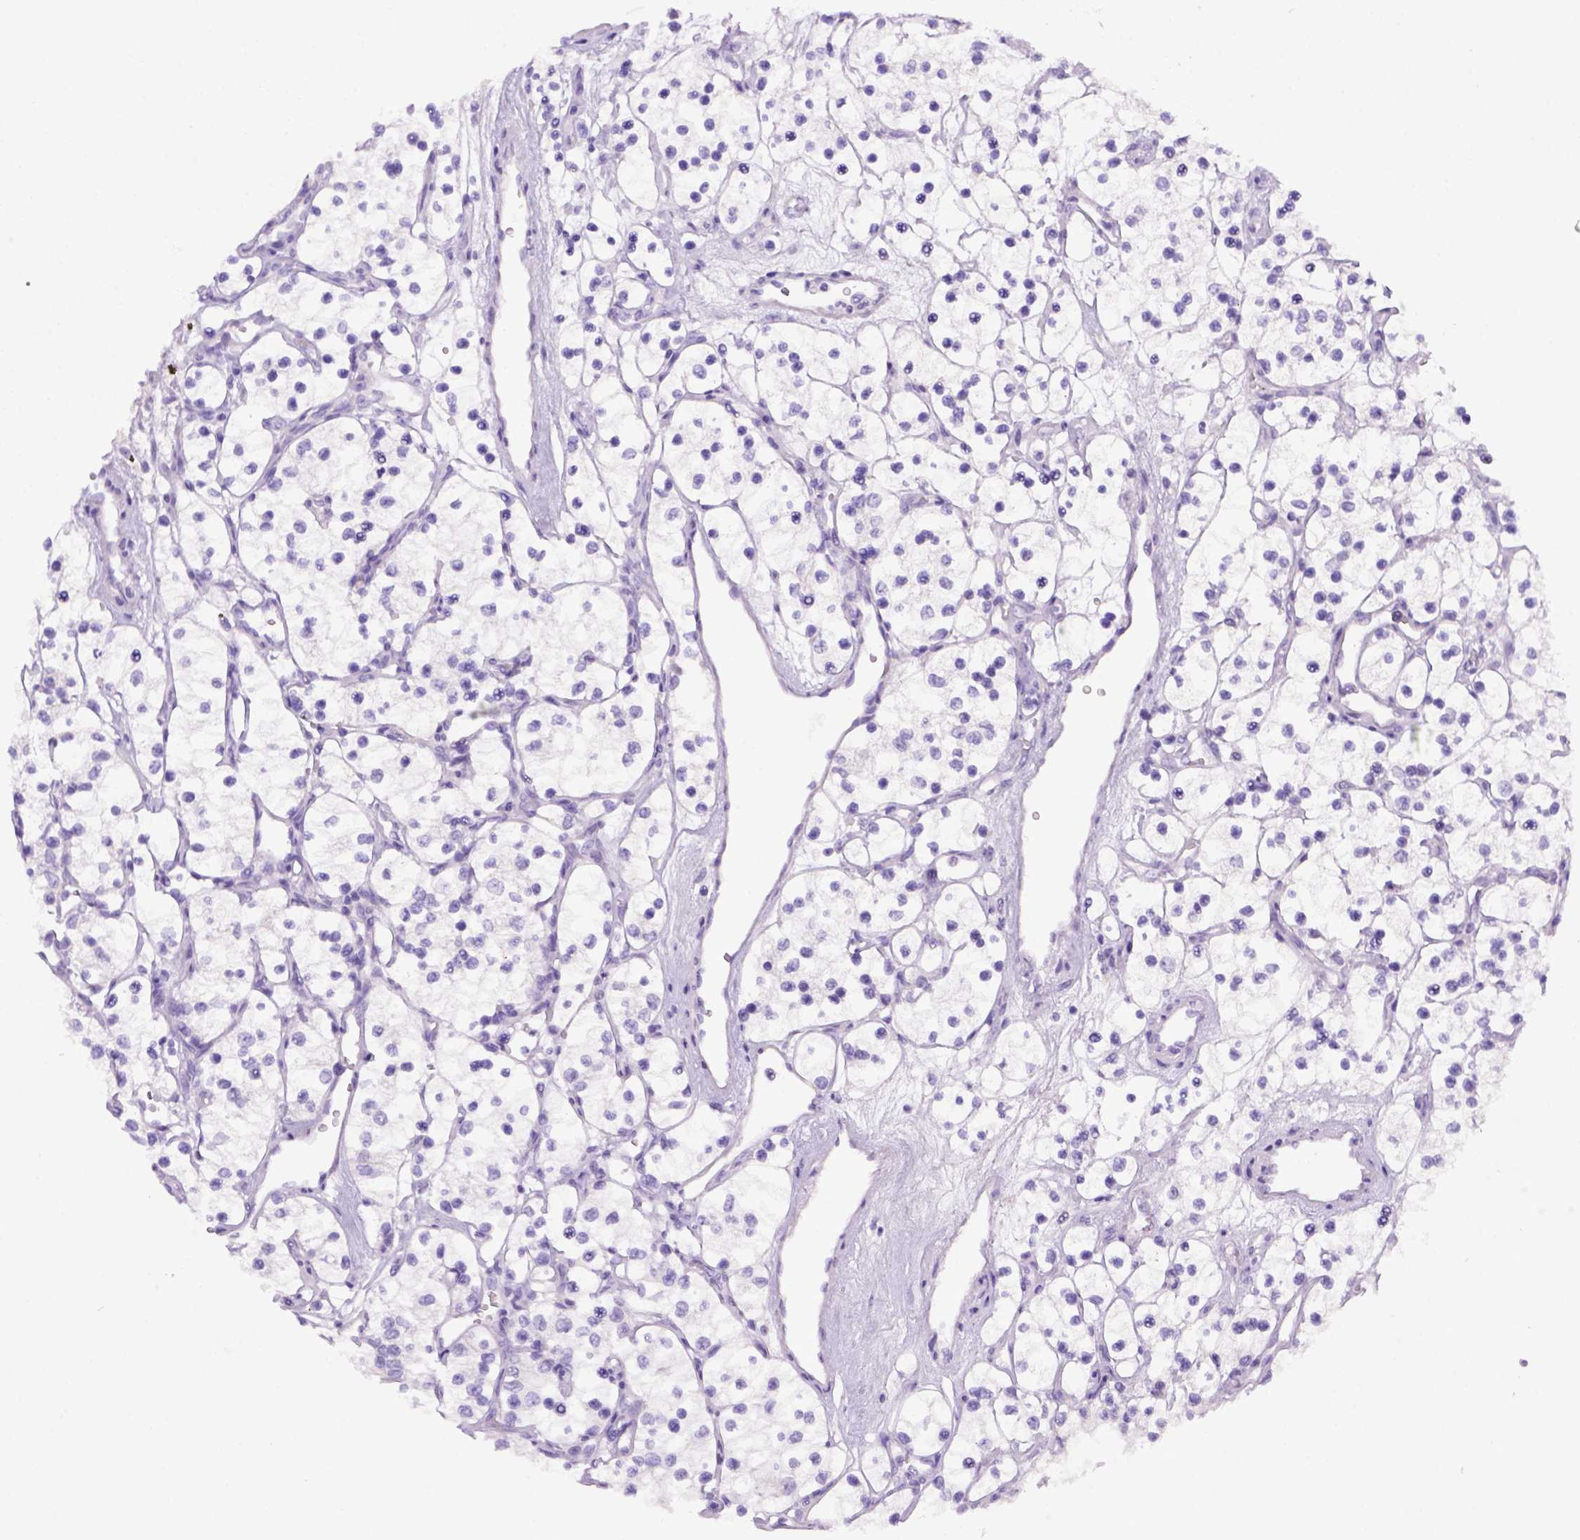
{"staining": {"intensity": "negative", "quantity": "none", "location": "none"}, "tissue": "renal cancer", "cell_type": "Tumor cells", "image_type": "cancer", "snomed": [{"axis": "morphology", "description": "Adenocarcinoma, NOS"}, {"axis": "topography", "description": "Kidney"}], "caption": "The IHC histopathology image has no significant expression in tumor cells of renal cancer (adenocarcinoma) tissue.", "gene": "ITIH4", "patient": {"sex": "female", "age": 69}}